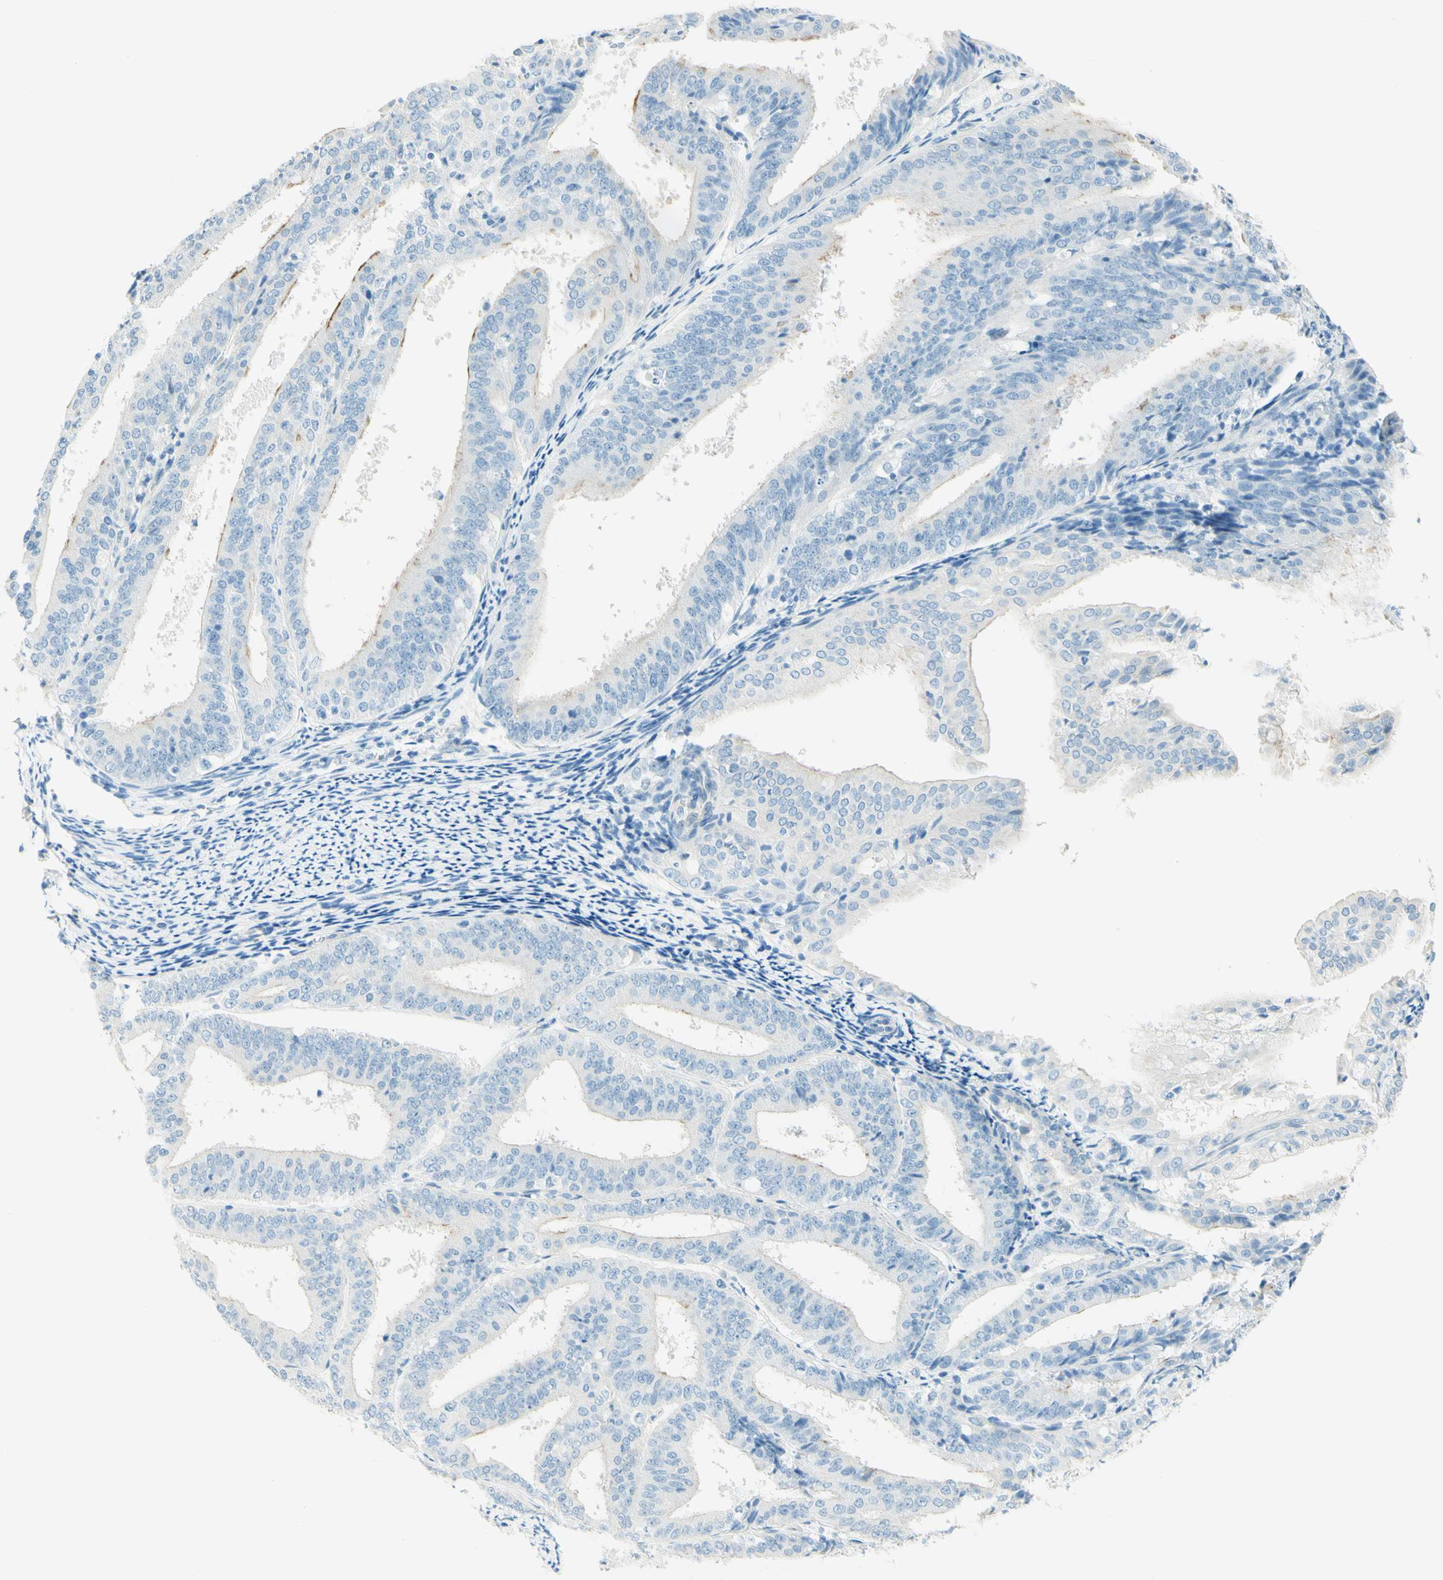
{"staining": {"intensity": "negative", "quantity": "none", "location": "none"}, "tissue": "endometrial cancer", "cell_type": "Tumor cells", "image_type": "cancer", "snomed": [{"axis": "morphology", "description": "Adenocarcinoma, NOS"}, {"axis": "topography", "description": "Endometrium"}], "caption": "The image reveals no staining of tumor cells in adenocarcinoma (endometrial).", "gene": "TMEM132D", "patient": {"sex": "female", "age": 63}}